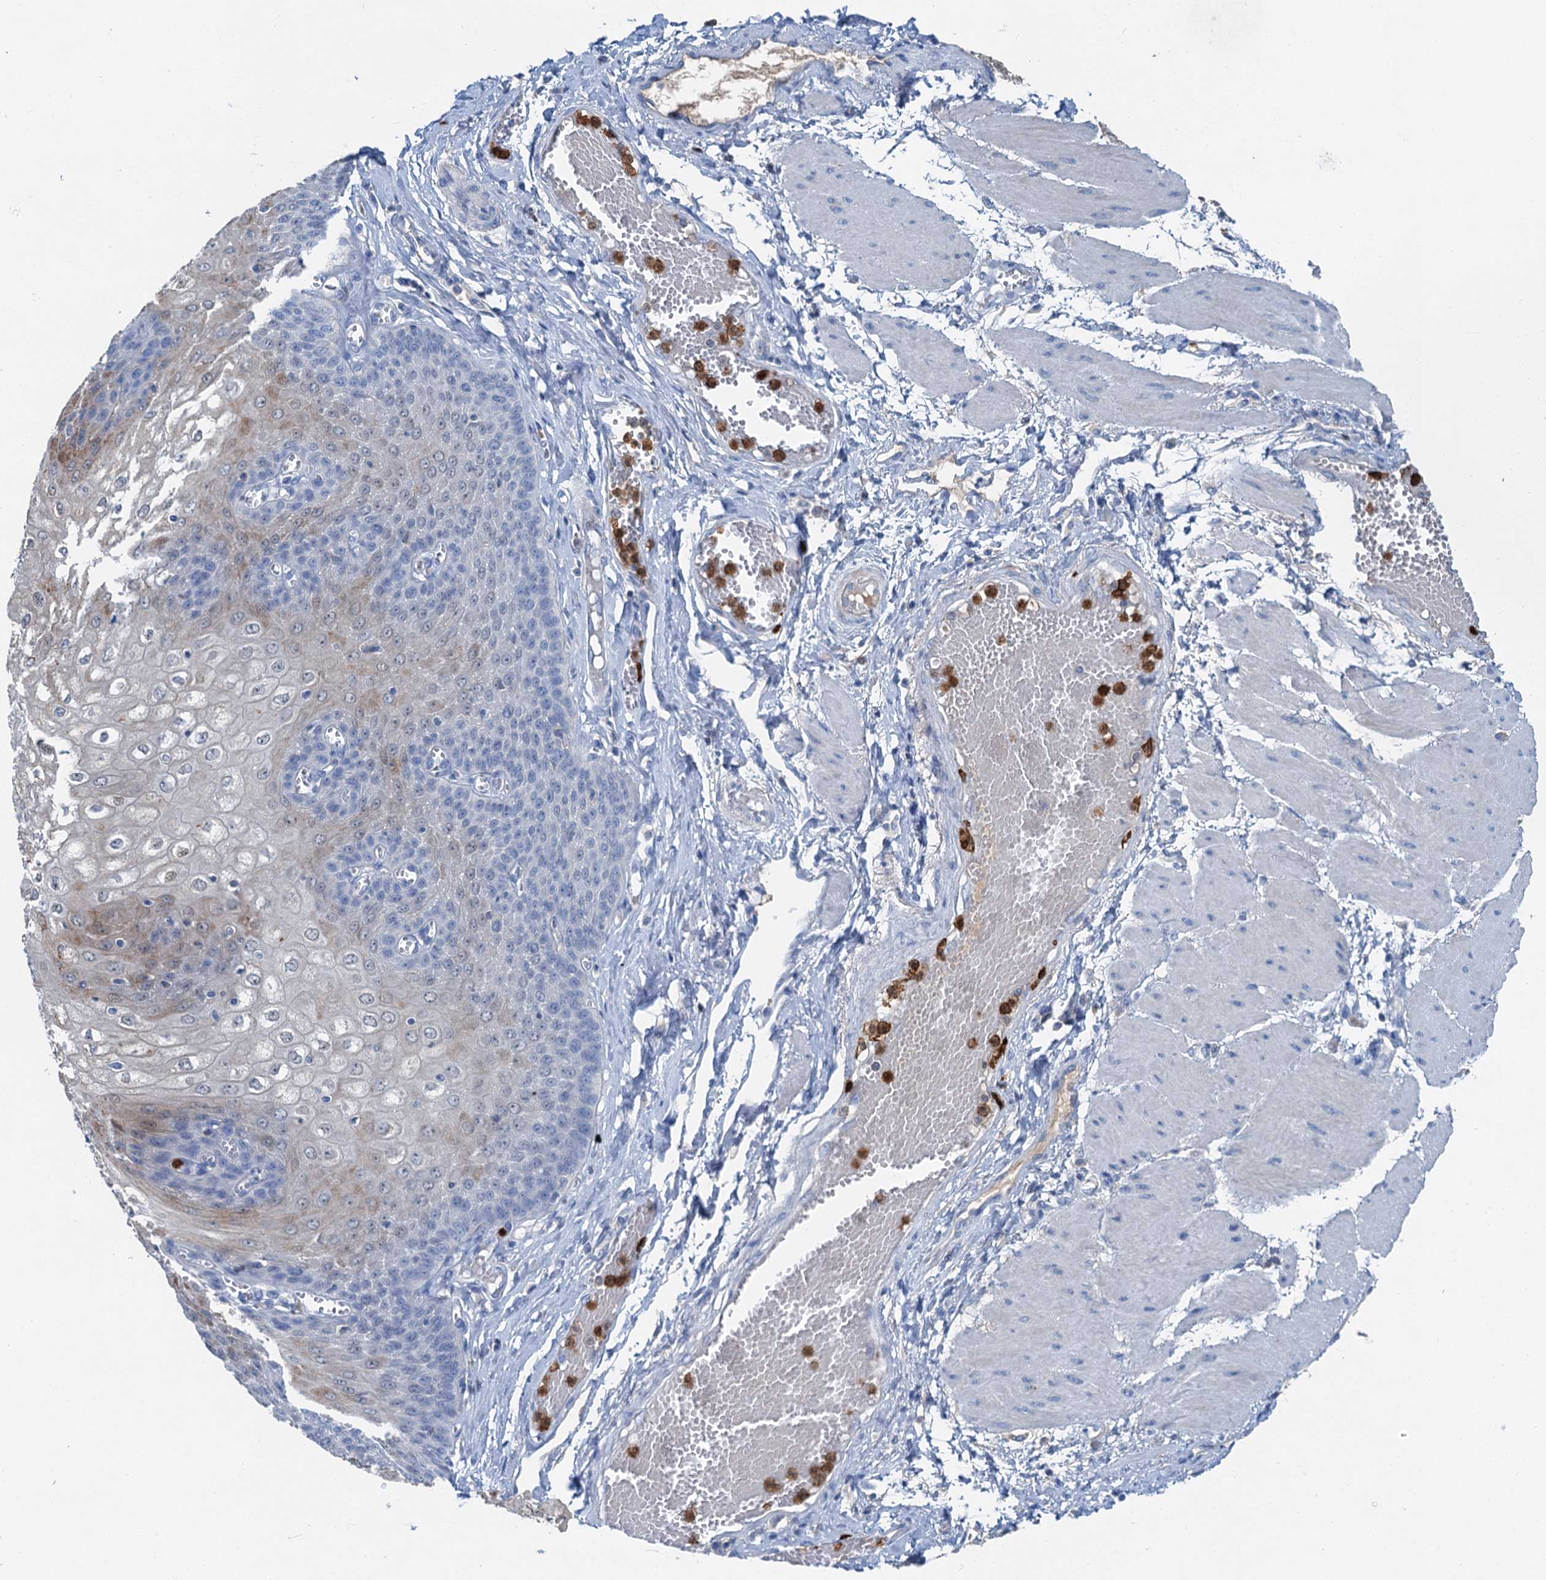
{"staining": {"intensity": "moderate", "quantity": "<25%", "location": "cytoplasmic/membranous"}, "tissue": "esophagus", "cell_type": "Squamous epithelial cells", "image_type": "normal", "snomed": [{"axis": "morphology", "description": "Normal tissue, NOS"}, {"axis": "topography", "description": "Esophagus"}], "caption": "An image showing moderate cytoplasmic/membranous positivity in about <25% of squamous epithelial cells in normal esophagus, as visualized by brown immunohistochemical staining.", "gene": "OTOA", "patient": {"sex": "male", "age": 60}}